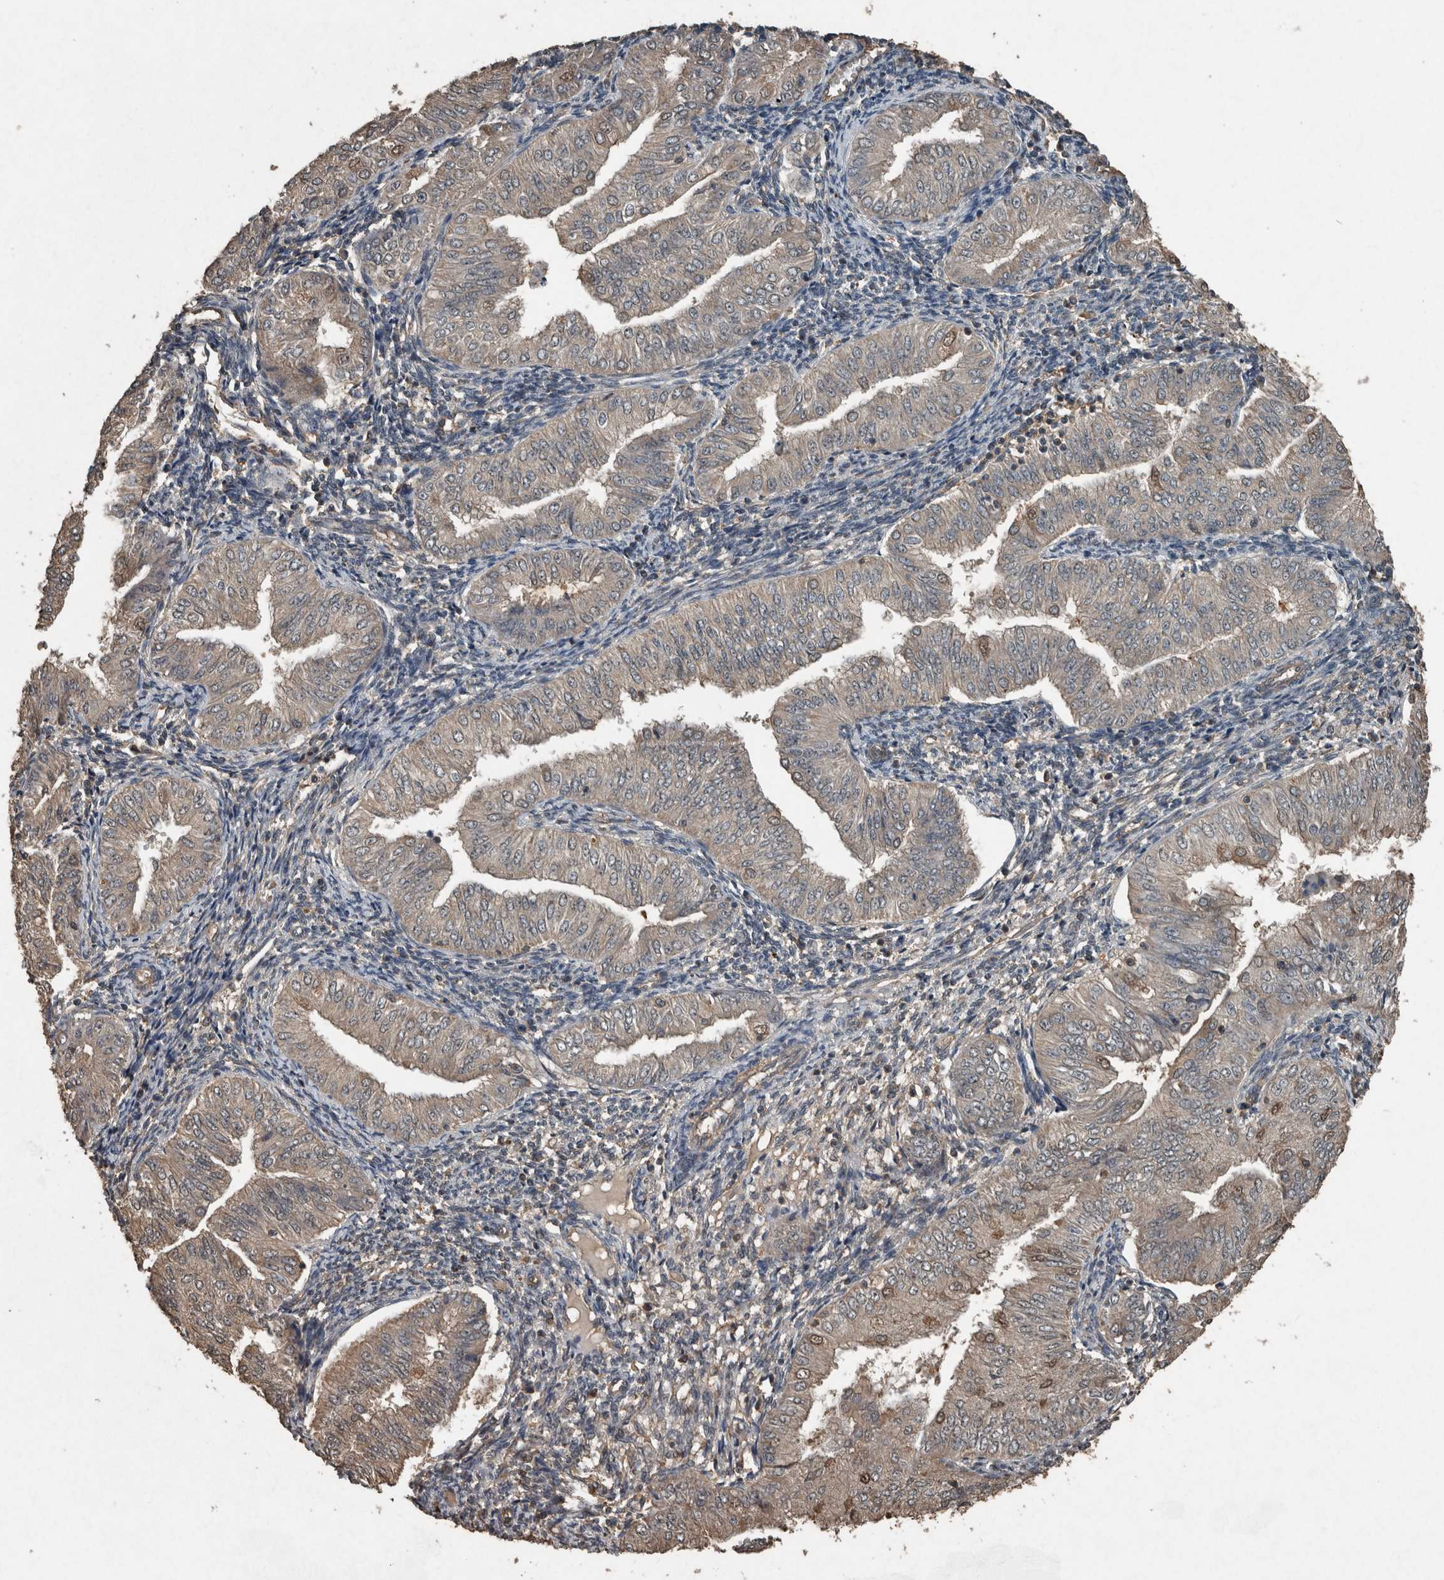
{"staining": {"intensity": "weak", "quantity": "25%-75%", "location": "cytoplasmic/membranous"}, "tissue": "endometrial cancer", "cell_type": "Tumor cells", "image_type": "cancer", "snomed": [{"axis": "morphology", "description": "Normal tissue, NOS"}, {"axis": "morphology", "description": "Adenocarcinoma, NOS"}, {"axis": "topography", "description": "Endometrium"}], "caption": "Weak cytoplasmic/membranous positivity for a protein is seen in approximately 25%-75% of tumor cells of endometrial cancer (adenocarcinoma) using IHC.", "gene": "FGFRL1", "patient": {"sex": "female", "age": 53}}